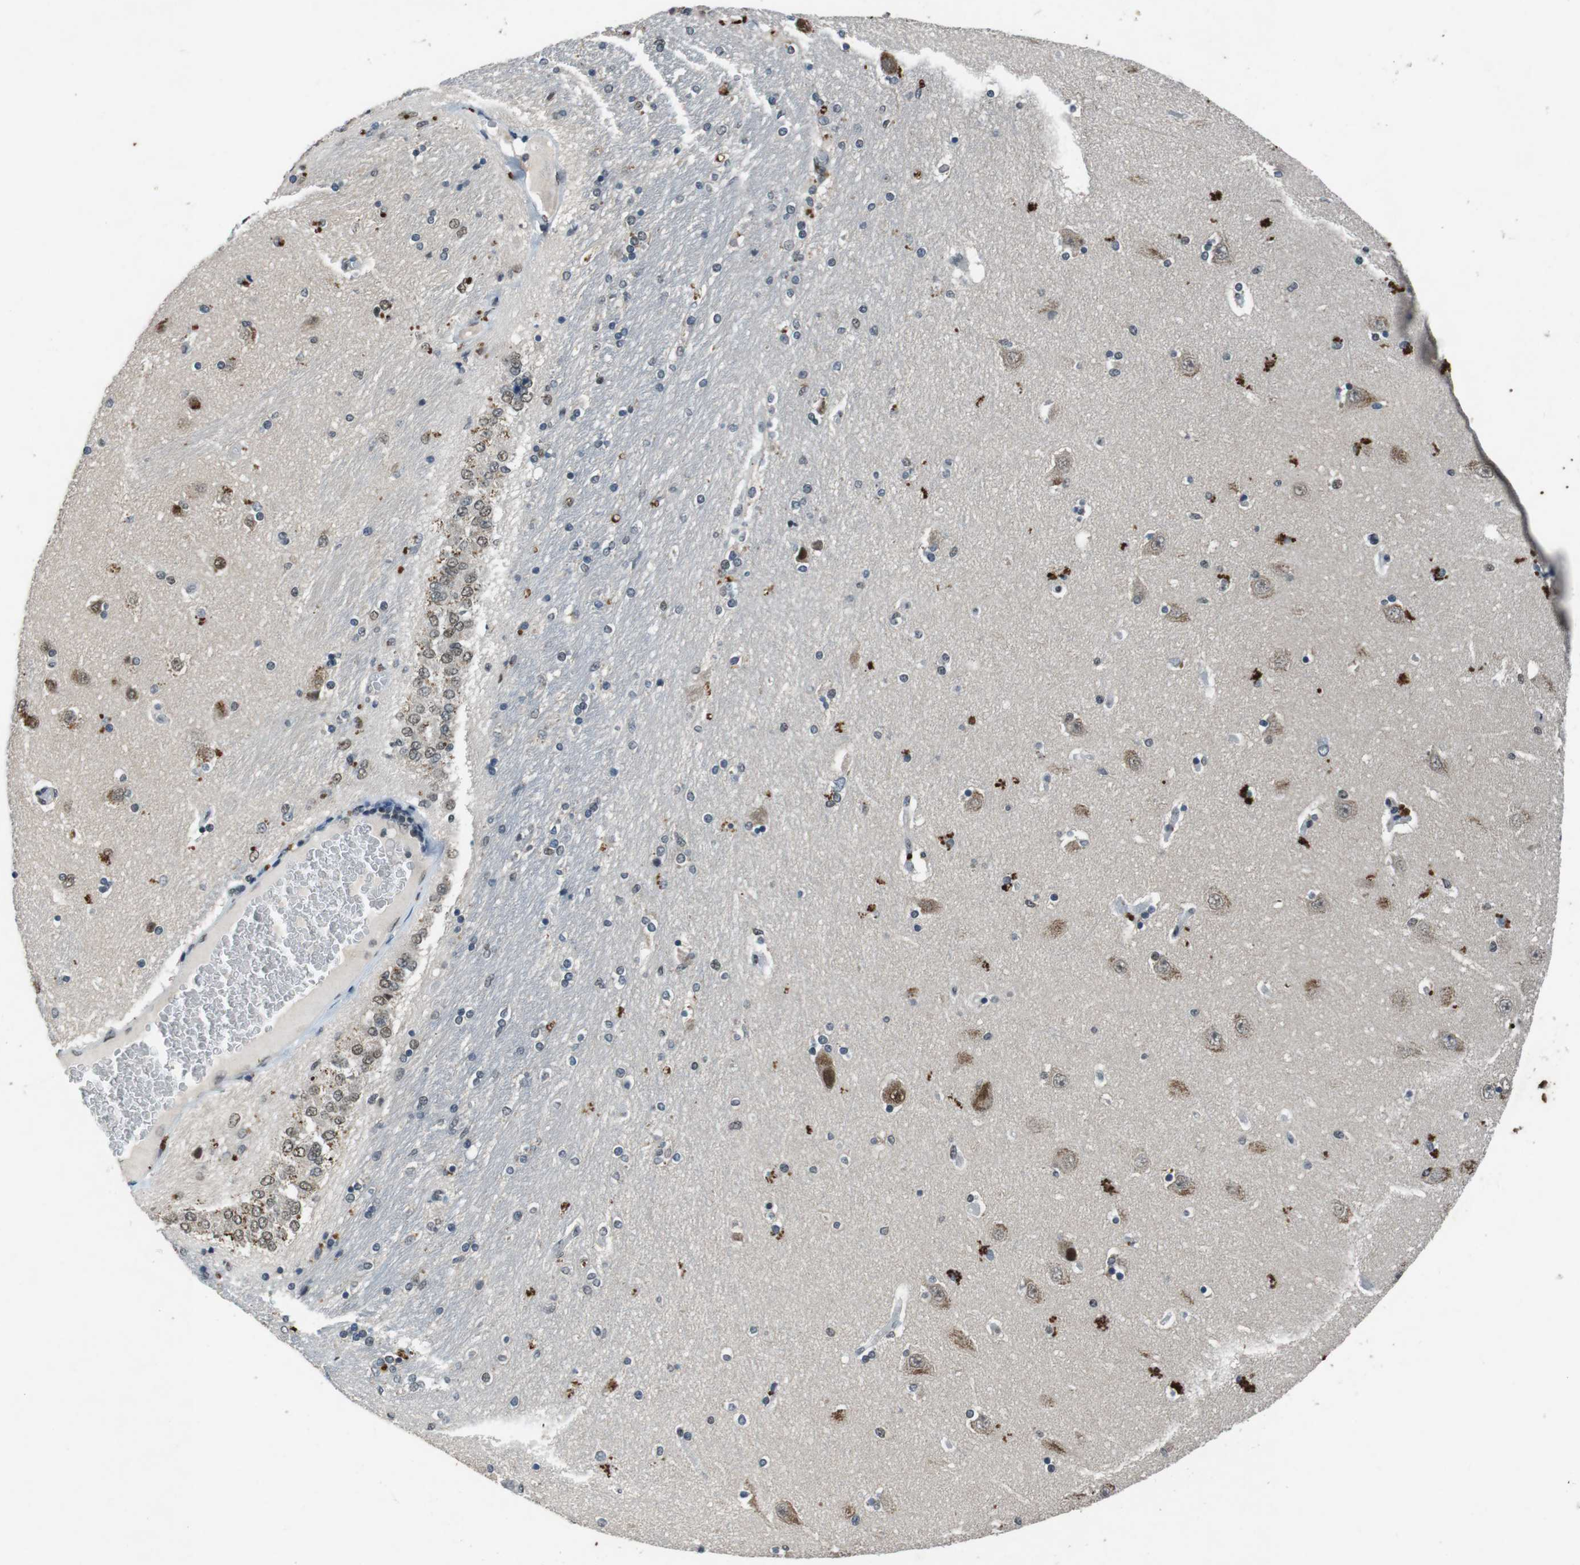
{"staining": {"intensity": "weak", "quantity": "<25%", "location": "cytoplasmic/membranous,nuclear"}, "tissue": "hippocampus", "cell_type": "Glial cells", "image_type": "normal", "snomed": [{"axis": "morphology", "description": "Normal tissue, NOS"}, {"axis": "topography", "description": "Hippocampus"}], "caption": "This is an immunohistochemistry histopathology image of normal hippocampus. There is no positivity in glial cells.", "gene": "USP7", "patient": {"sex": "female", "age": 54}}